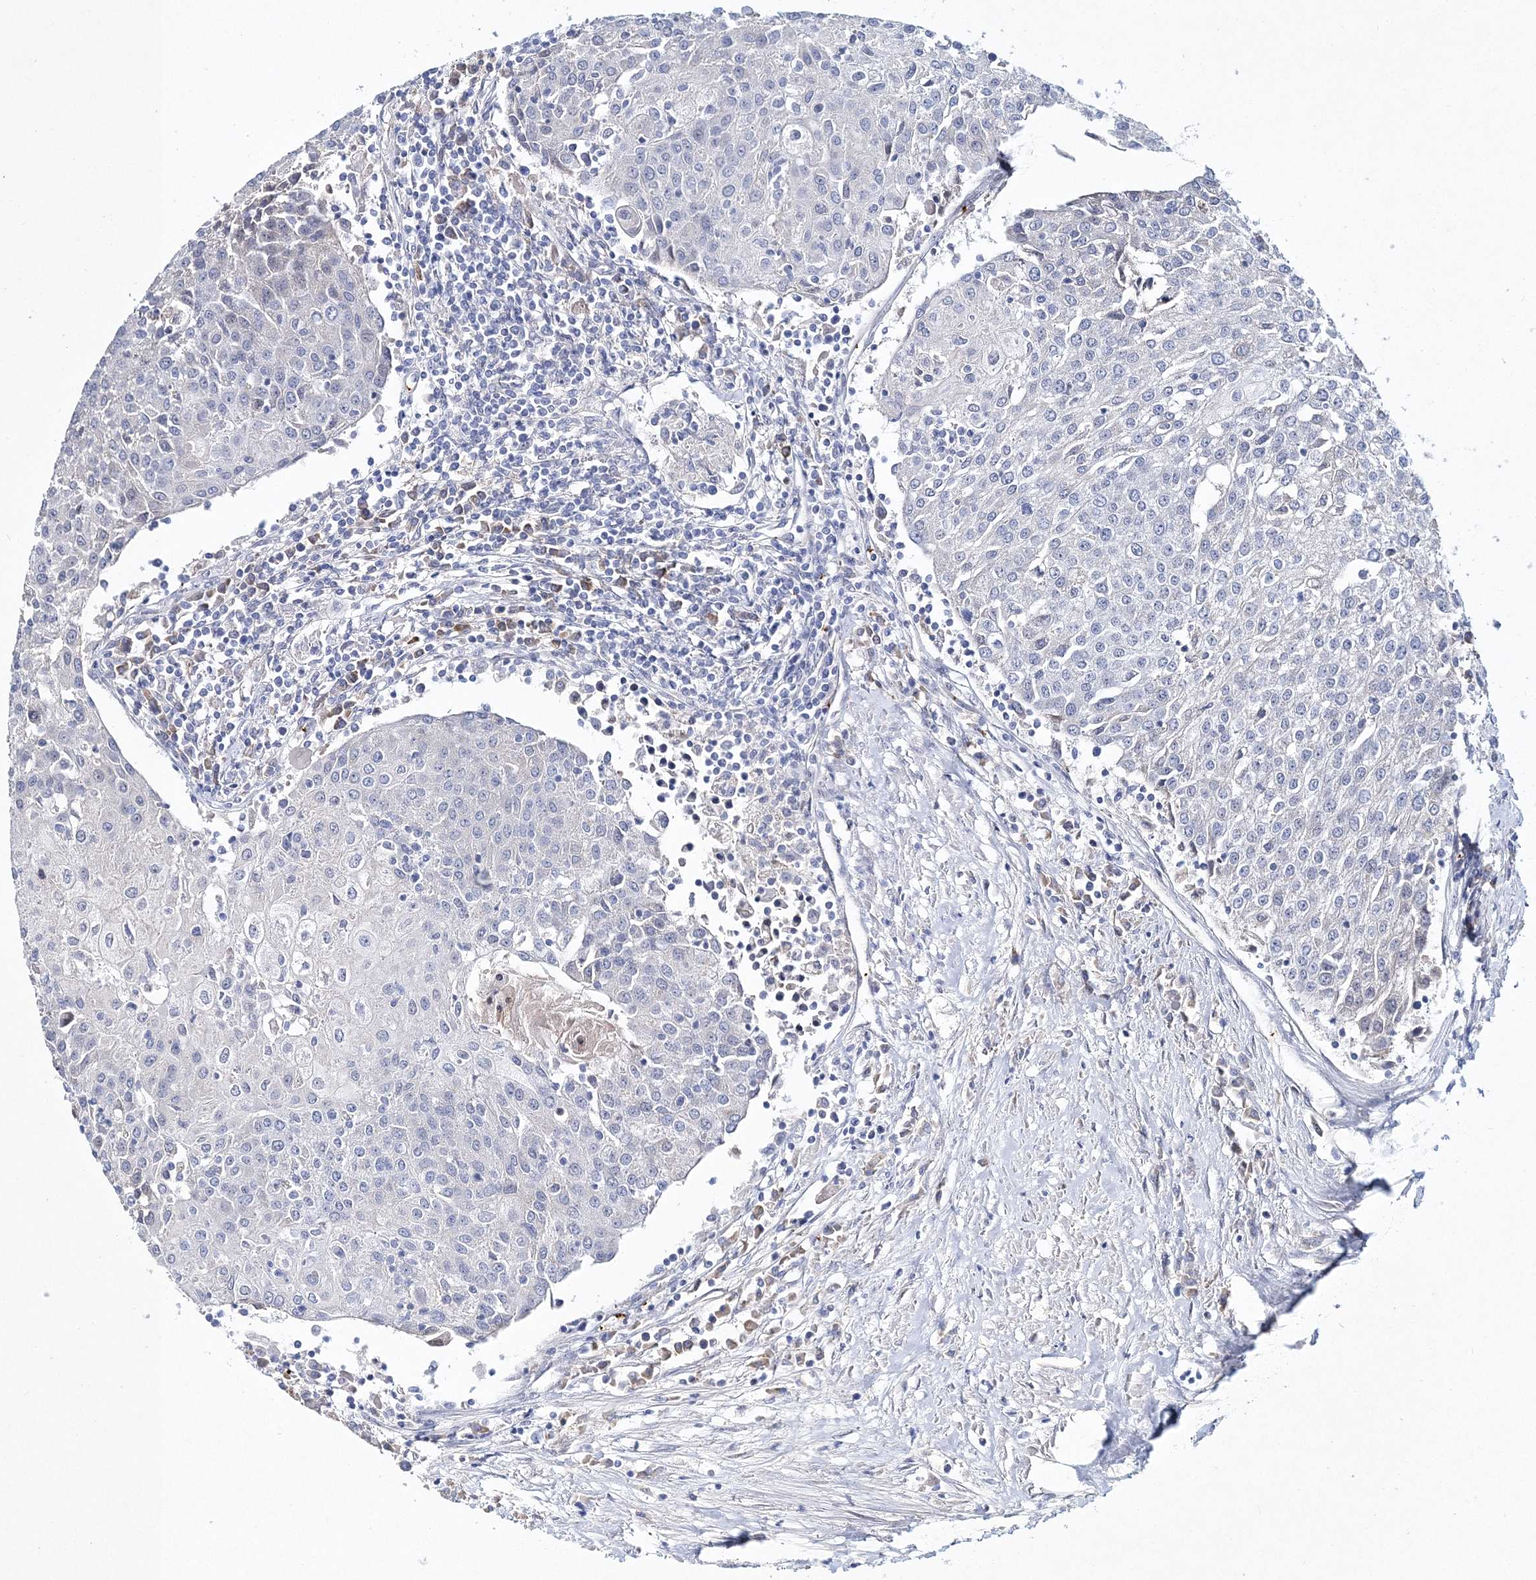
{"staining": {"intensity": "negative", "quantity": "none", "location": "none"}, "tissue": "urothelial cancer", "cell_type": "Tumor cells", "image_type": "cancer", "snomed": [{"axis": "morphology", "description": "Urothelial carcinoma, High grade"}, {"axis": "topography", "description": "Urinary bladder"}], "caption": "Histopathology image shows no significant protein staining in tumor cells of high-grade urothelial carcinoma. Nuclei are stained in blue.", "gene": "MYOZ2", "patient": {"sex": "female", "age": 85}}